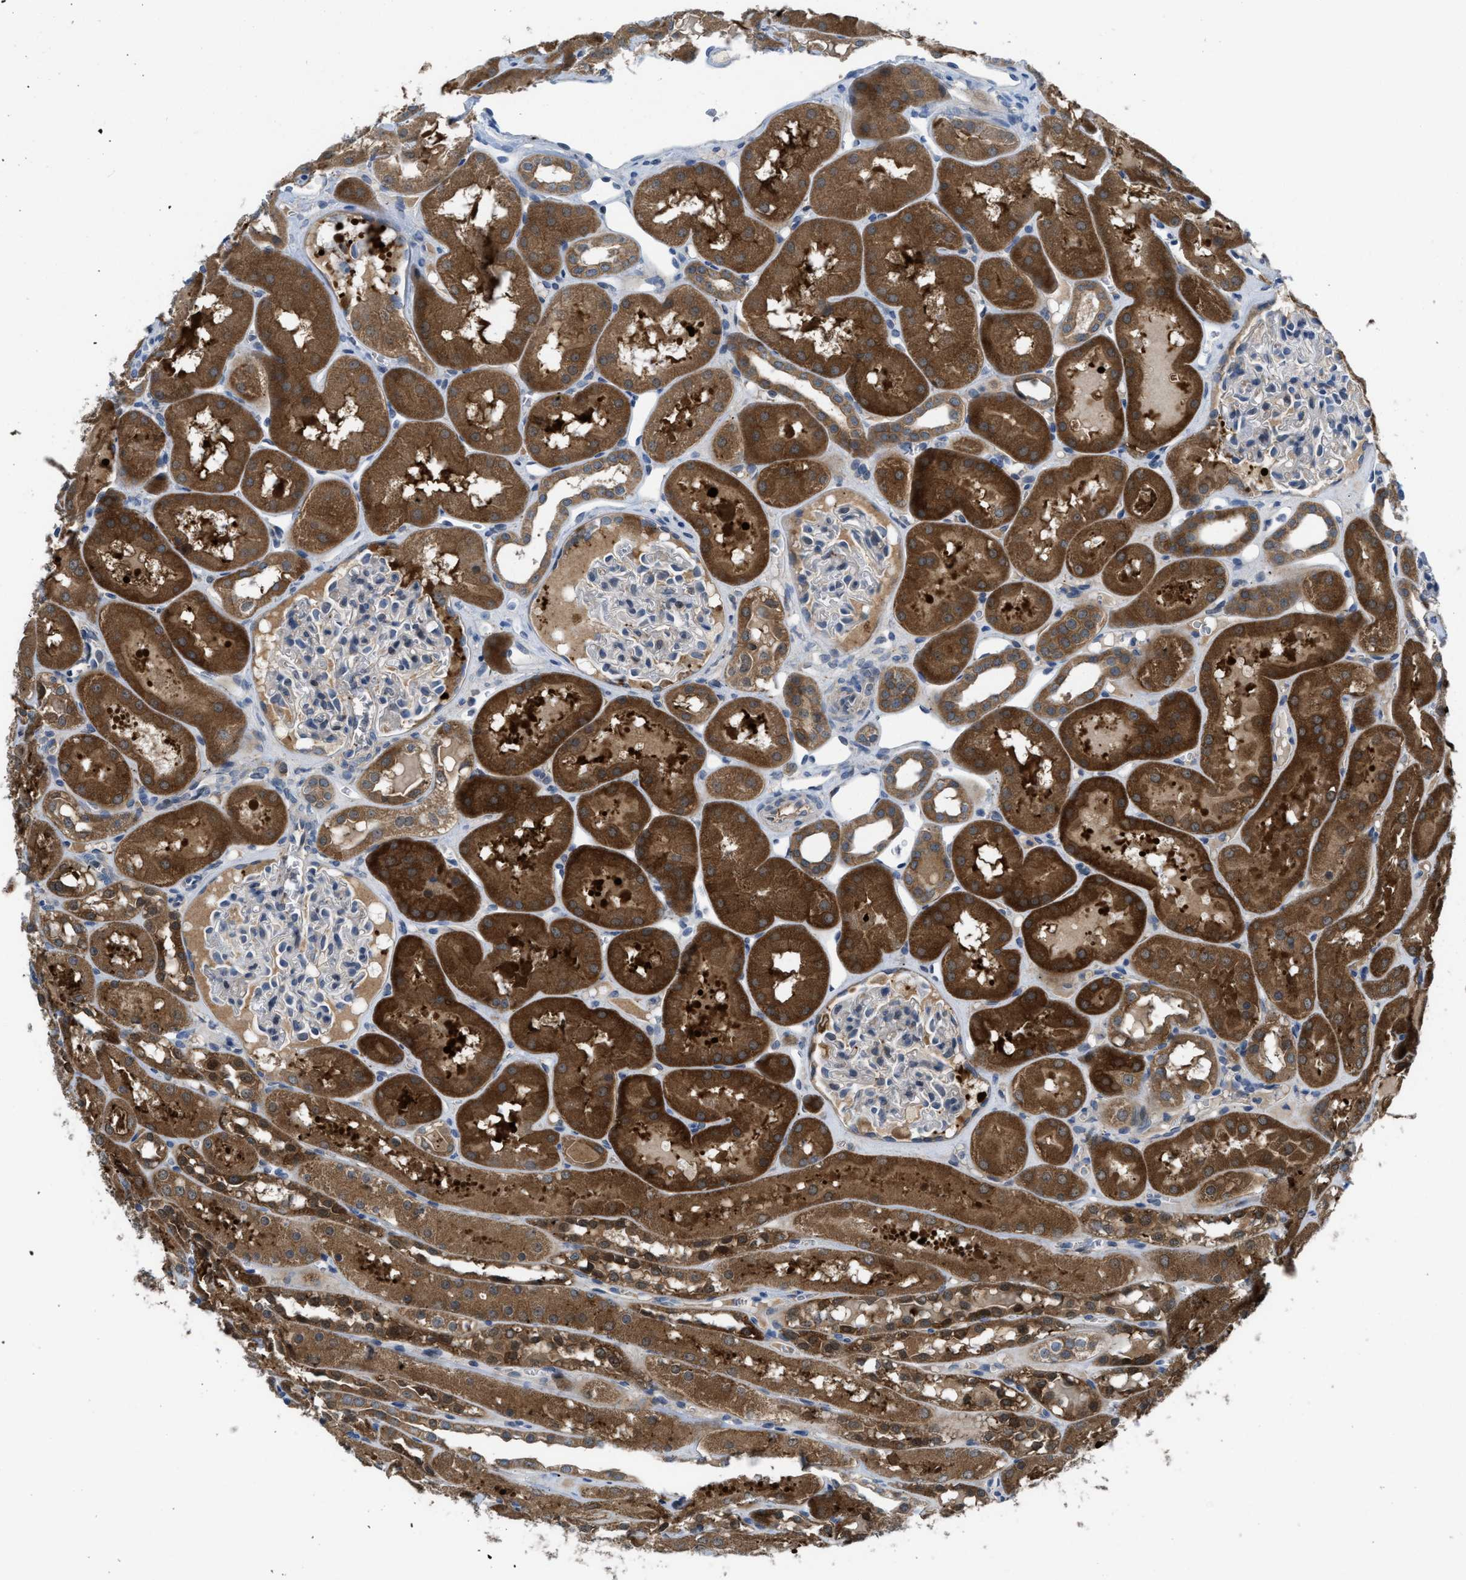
{"staining": {"intensity": "negative", "quantity": "none", "location": "none"}, "tissue": "kidney", "cell_type": "Cells in glomeruli", "image_type": "normal", "snomed": [{"axis": "morphology", "description": "Normal tissue, NOS"}, {"axis": "topography", "description": "Kidney"}, {"axis": "topography", "description": "Urinary bladder"}], "caption": "IHC of unremarkable human kidney displays no positivity in cells in glomeruli.", "gene": "BAZ2B", "patient": {"sex": "male", "age": 16}}